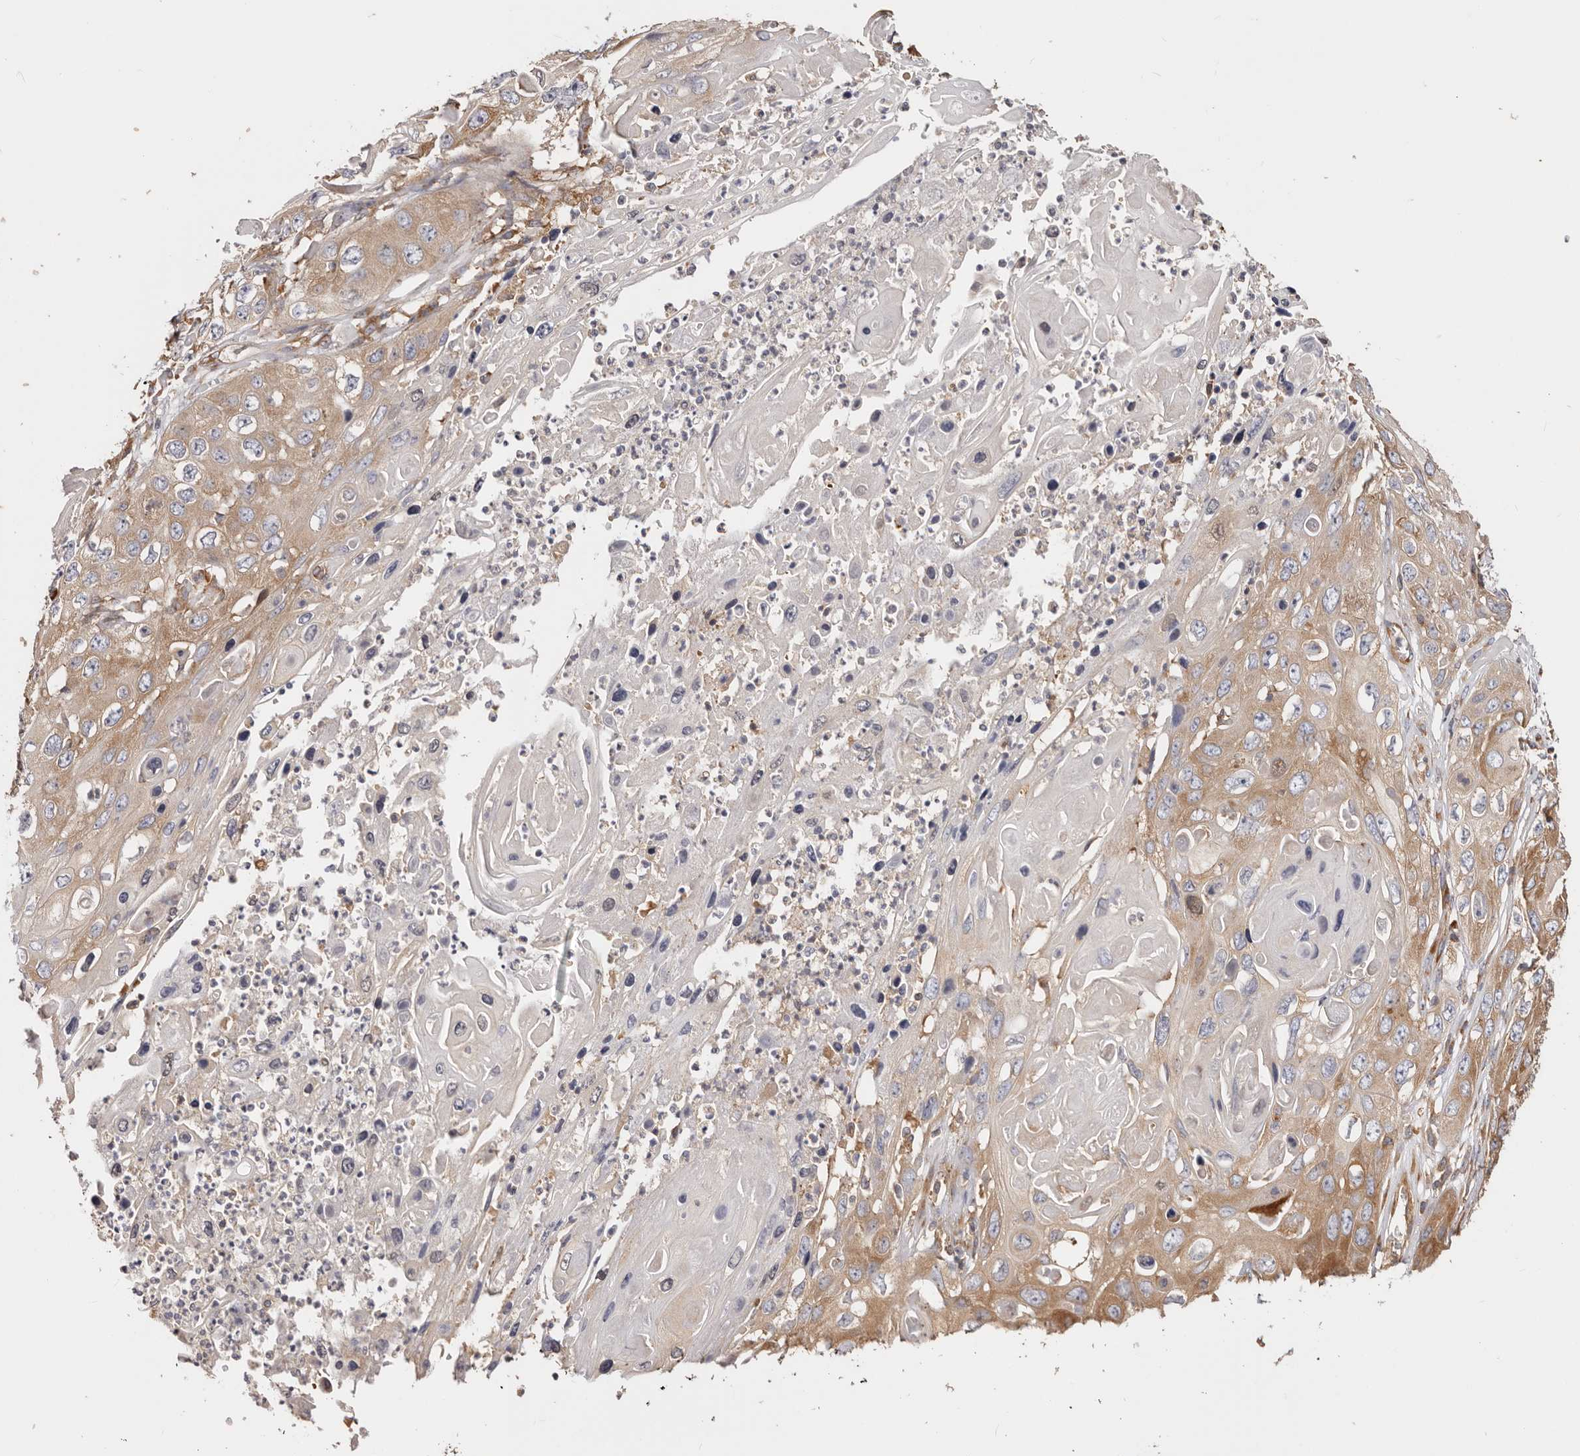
{"staining": {"intensity": "moderate", "quantity": ">75%", "location": "cytoplasmic/membranous"}, "tissue": "skin cancer", "cell_type": "Tumor cells", "image_type": "cancer", "snomed": [{"axis": "morphology", "description": "Squamous cell carcinoma, NOS"}, {"axis": "topography", "description": "Skin"}], "caption": "An immunohistochemistry (IHC) image of tumor tissue is shown. Protein staining in brown shows moderate cytoplasmic/membranous positivity in skin squamous cell carcinoma within tumor cells.", "gene": "EPRS1", "patient": {"sex": "male", "age": 55}}